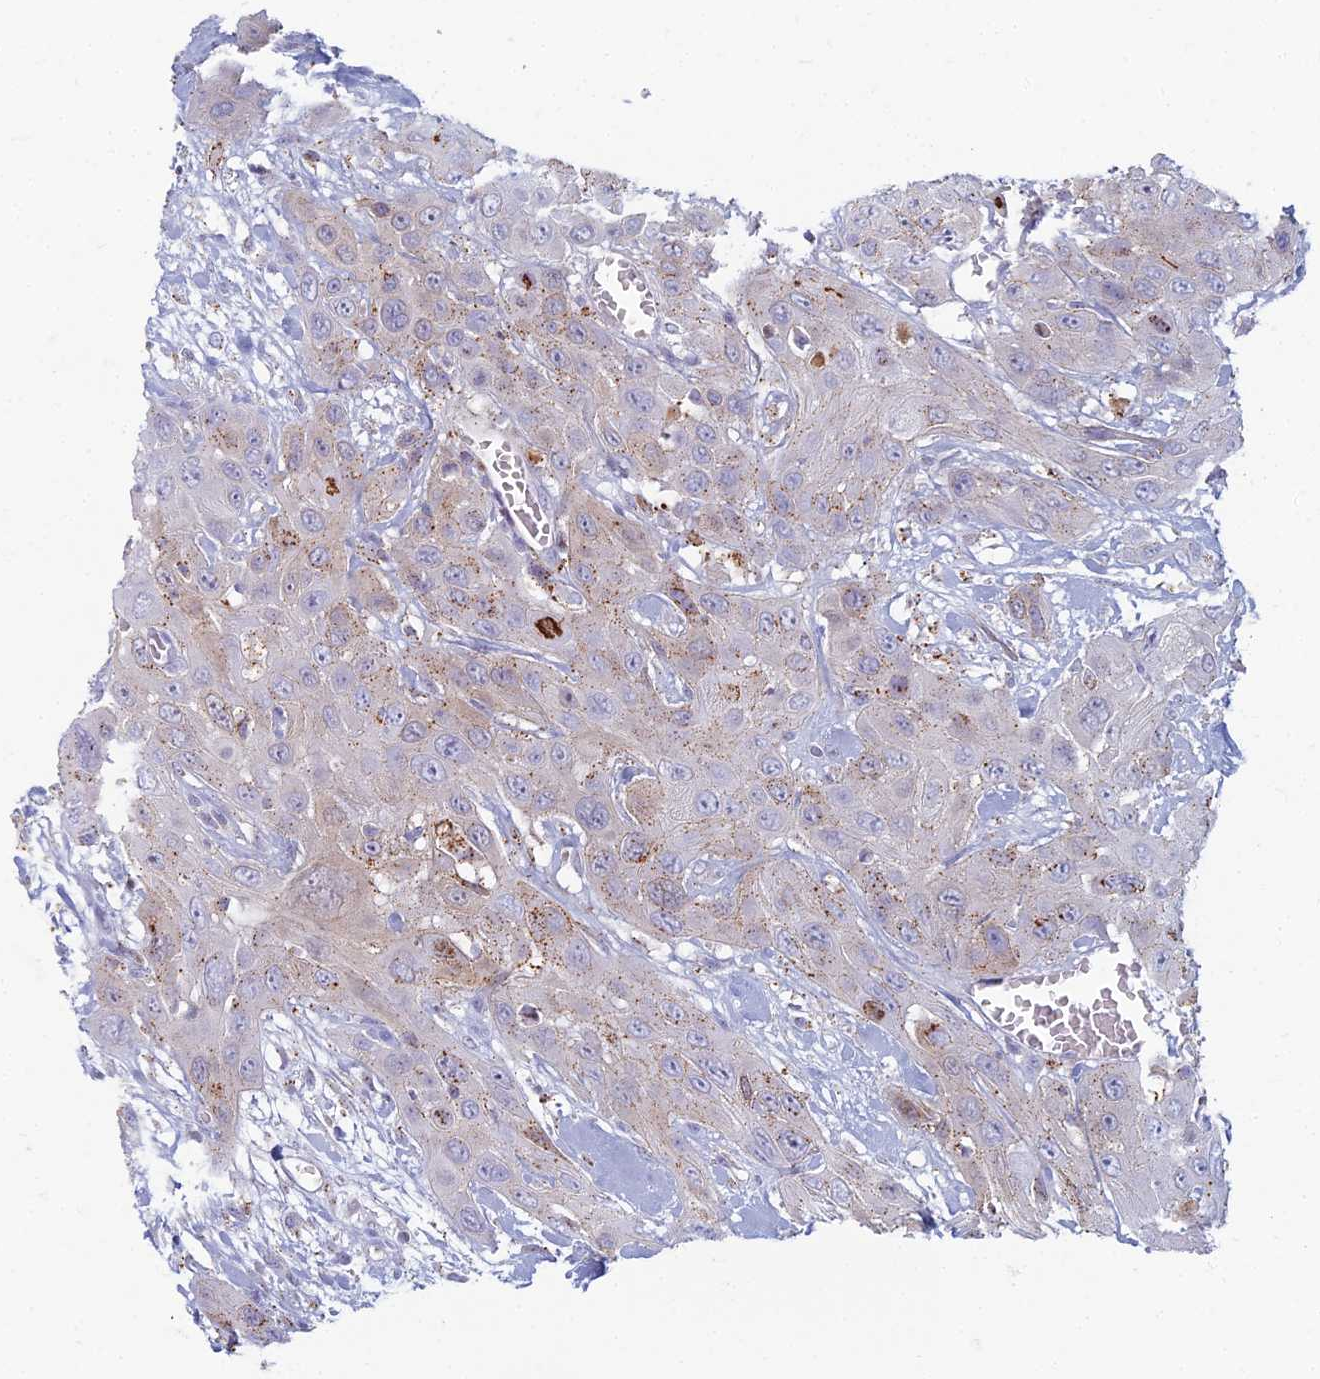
{"staining": {"intensity": "weak", "quantity": "<25%", "location": "cytoplasmic/membranous"}, "tissue": "head and neck cancer", "cell_type": "Tumor cells", "image_type": "cancer", "snomed": [{"axis": "morphology", "description": "Squamous cell carcinoma, NOS"}, {"axis": "topography", "description": "Head-Neck"}], "caption": "Protein analysis of head and neck squamous cell carcinoma reveals no significant staining in tumor cells.", "gene": "CHMP4B", "patient": {"sex": "male", "age": 81}}